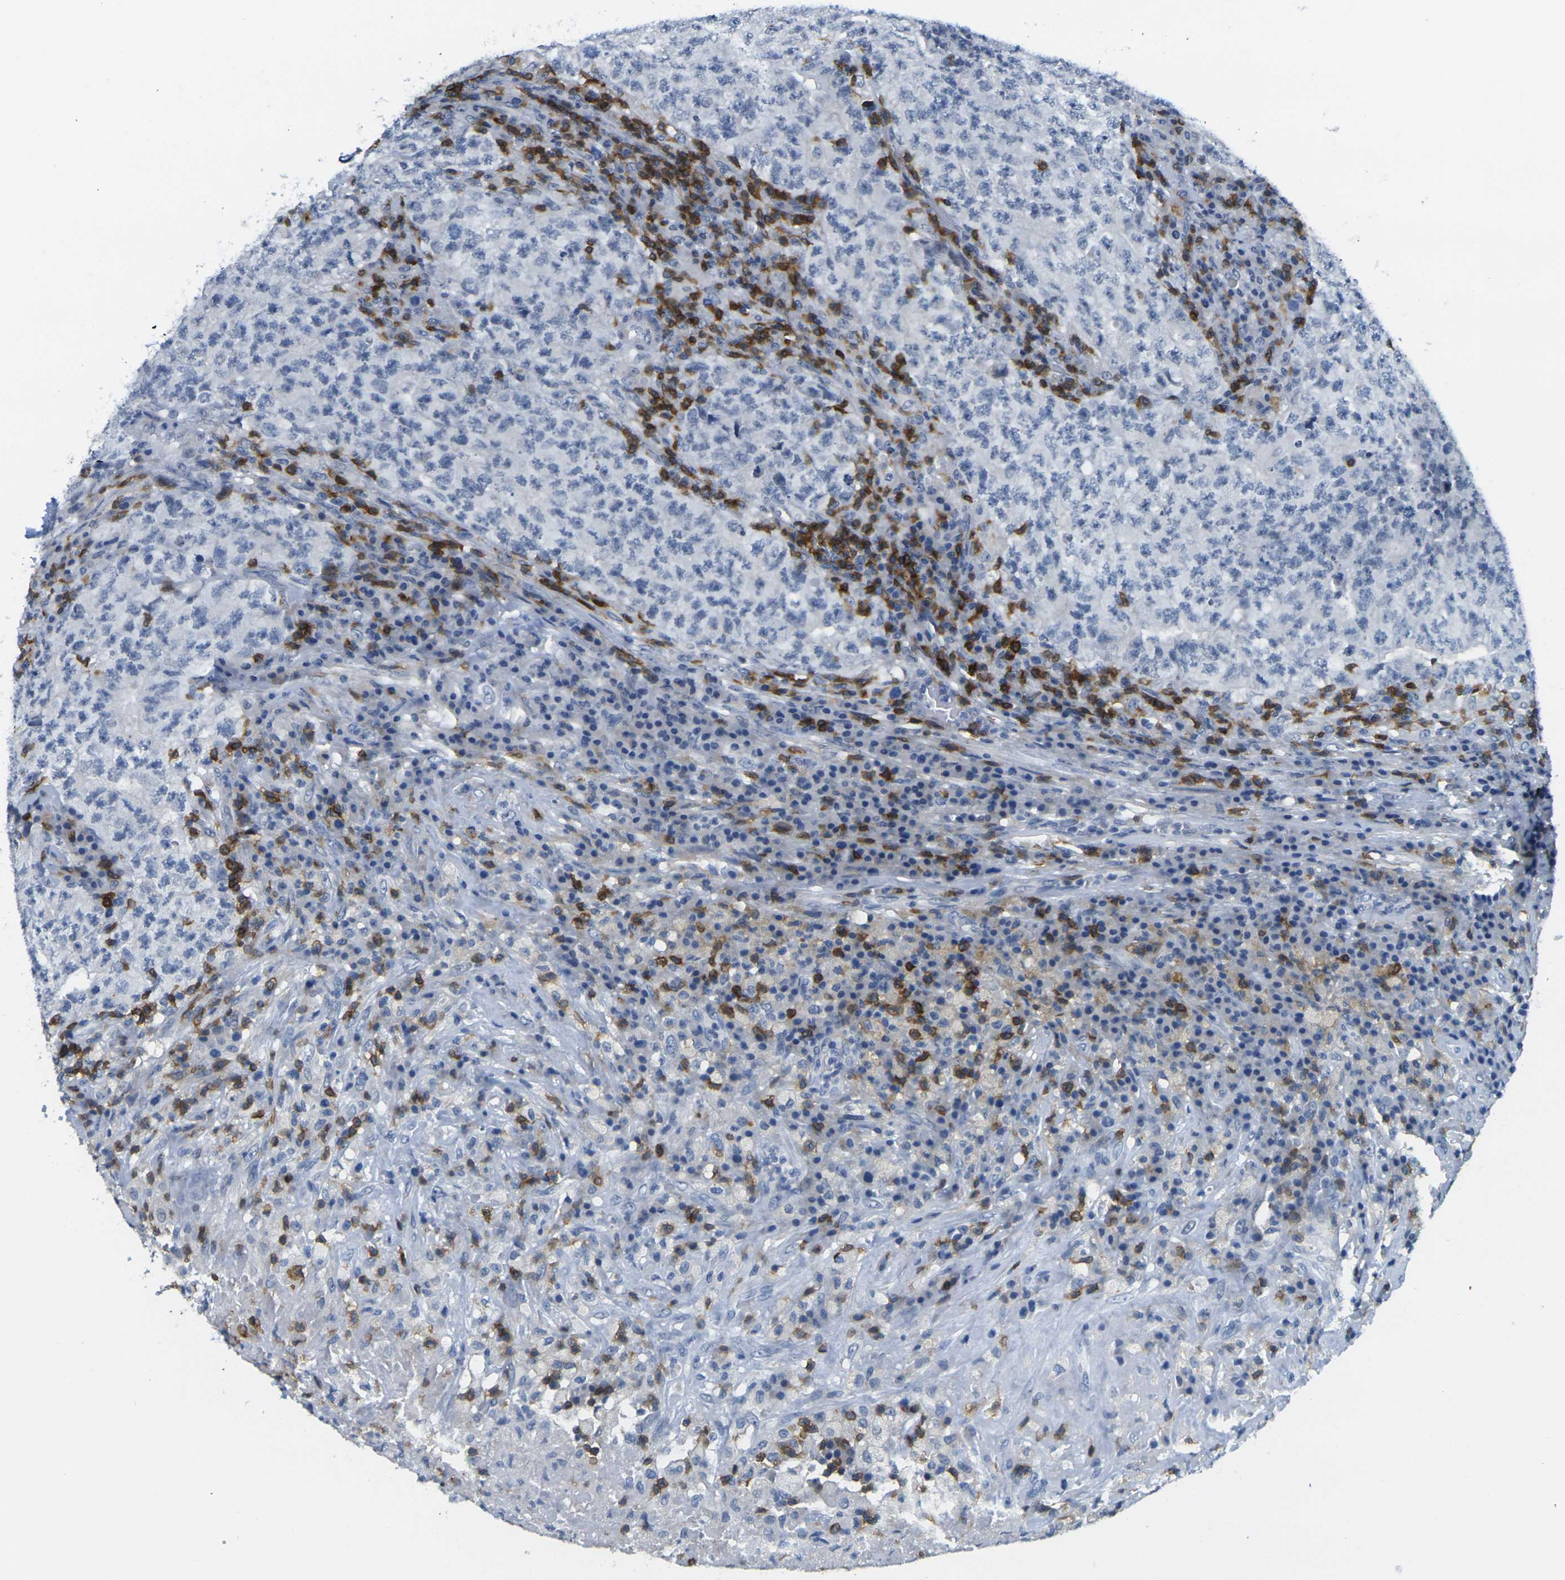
{"staining": {"intensity": "negative", "quantity": "none", "location": "none"}, "tissue": "testis cancer", "cell_type": "Tumor cells", "image_type": "cancer", "snomed": [{"axis": "morphology", "description": "Necrosis, NOS"}, {"axis": "morphology", "description": "Carcinoma, Embryonal, NOS"}, {"axis": "topography", "description": "Testis"}], "caption": "Photomicrograph shows no protein staining in tumor cells of embryonal carcinoma (testis) tissue.", "gene": "CD3D", "patient": {"sex": "male", "age": 19}}